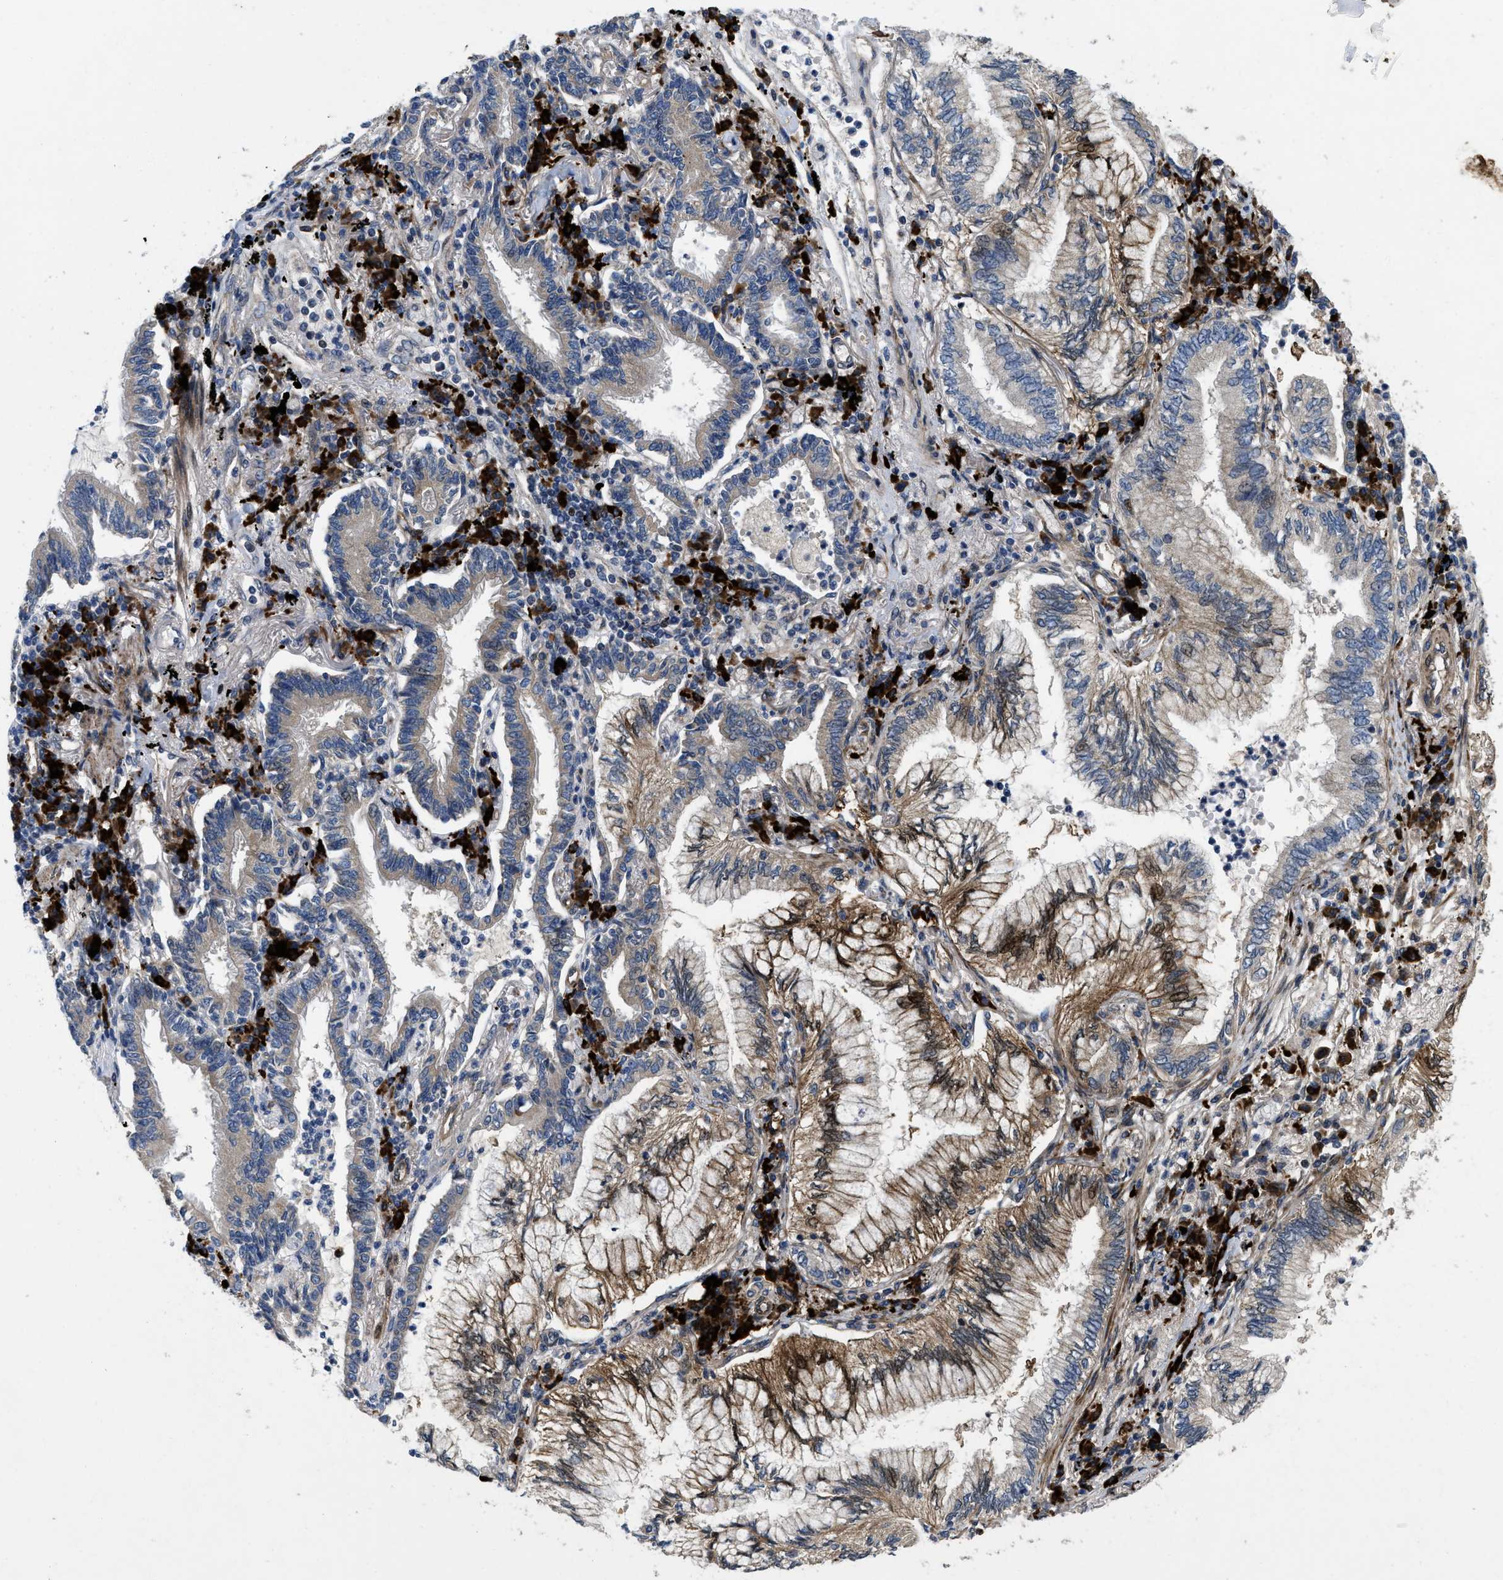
{"staining": {"intensity": "moderate", "quantity": "25%-75%", "location": "cytoplasmic/membranous,nuclear"}, "tissue": "lung cancer", "cell_type": "Tumor cells", "image_type": "cancer", "snomed": [{"axis": "morphology", "description": "Normal tissue, NOS"}, {"axis": "morphology", "description": "Adenocarcinoma, NOS"}, {"axis": "topography", "description": "Bronchus"}, {"axis": "topography", "description": "Lung"}], "caption": "High-magnification brightfield microscopy of lung adenocarcinoma stained with DAB (brown) and counterstained with hematoxylin (blue). tumor cells exhibit moderate cytoplasmic/membranous and nuclear expression is appreciated in approximately25%-75% of cells.", "gene": "HSPA12B", "patient": {"sex": "female", "age": 70}}